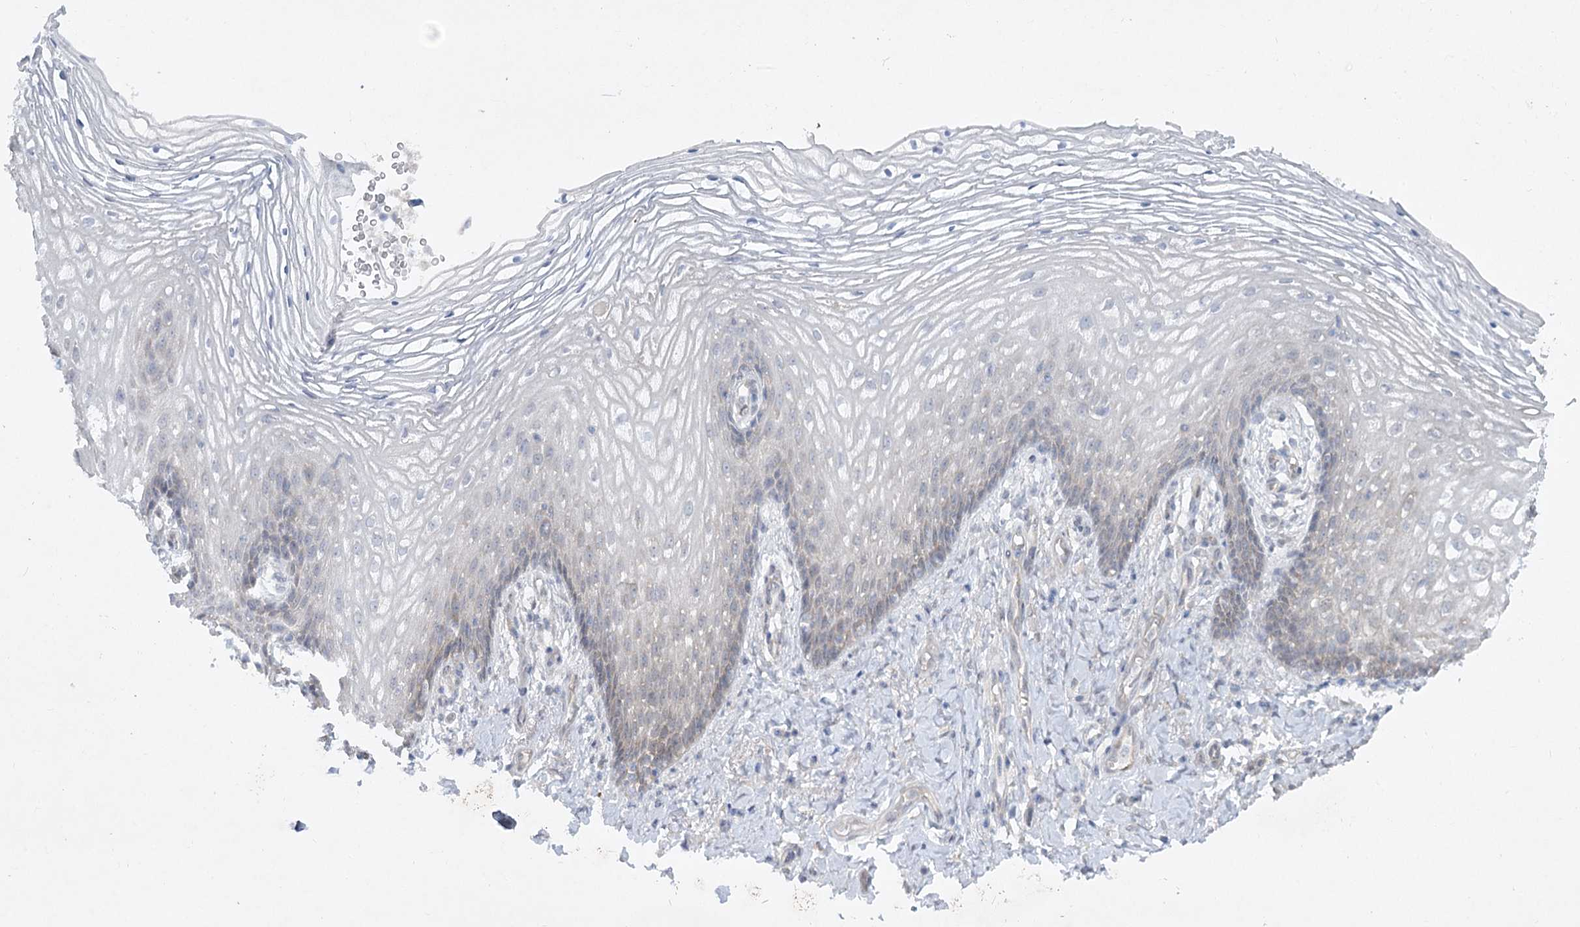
{"staining": {"intensity": "negative", "quantity": "none", "location": "none"}, "tissue": "vagina", "cell_type": "Squamous epithelial cells", "image_type": "normal", "snomed": [{"axis": "morphology", "description": "Normal tissue, NOS"}, {"axis": "topography", "description": "Vagina"}], "caption": "Immunohistochemical staining of normal vagina reveals no significant staining in squamous epithelial cells. (Brightfield microscopy of DAB (3,3'-diaminobenzidine) immunohistochemistry at high magnification).", "gene": "AAMDC", "patient": {"sex": "female", "age": 60}}